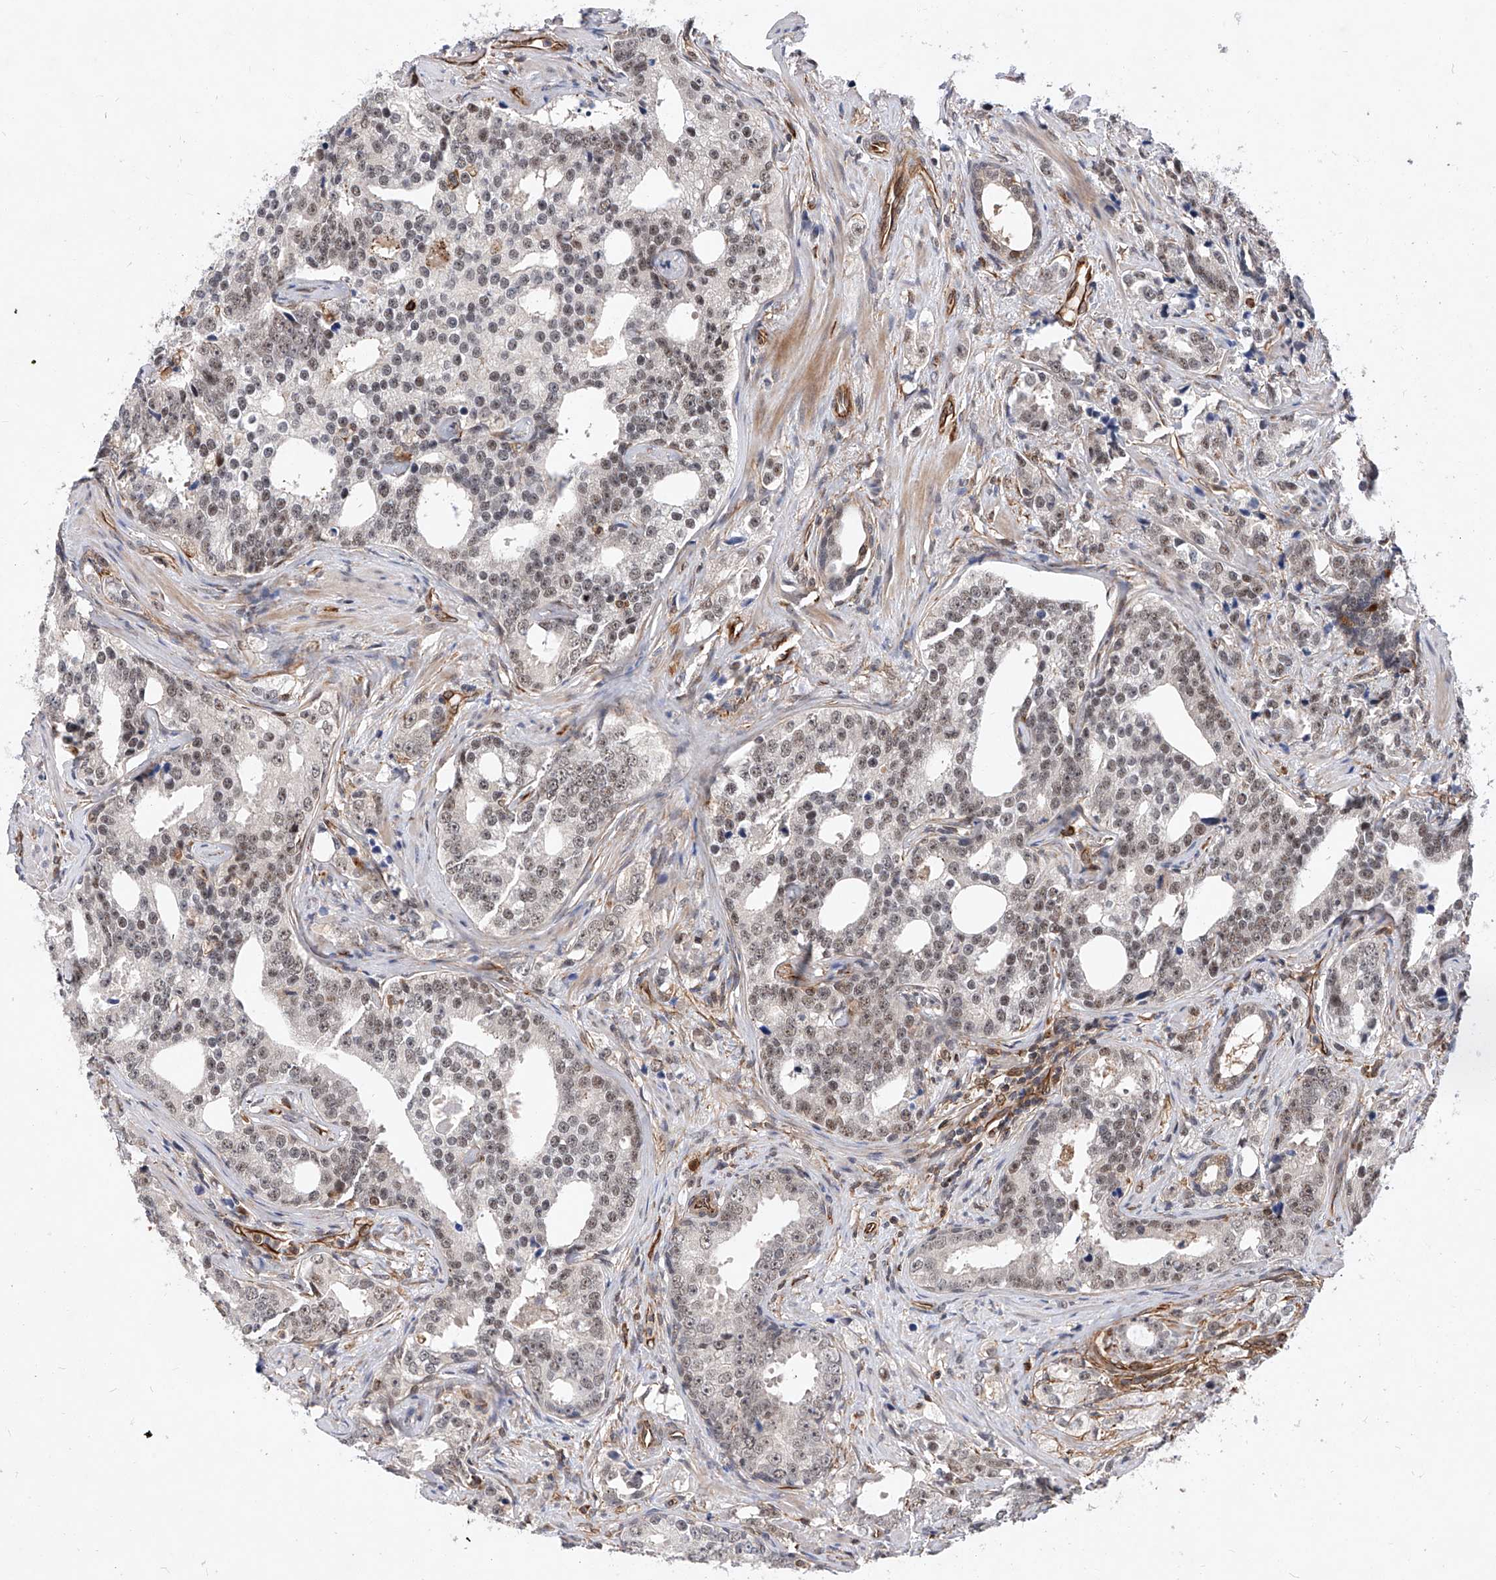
{"staining": {"intensity": "weak", "quantity": ">75%", "location": "nuclear"}, "tissue": "prostate cancer", "cell_type": "Tumor cells", "image_type": "cancer", "snomed": [{"axis": "morphology", "description": "Adenocarcinoma, High grade"}, {"axis": "topography", "description": "Prostate"}], "caption": "Immunohistochemistry histopathology image of neoplastic tissue: prostate cancer (high-grade adenocarcinoma) stained using immunohistochemistry (IHC) exhibits low levels of weak protein expression localized specifically in the nuclear of tumor cells, appearing as a nuclear brown color.", "gene": "AMD1", "patient": {"sex": "male", "age": 62}}